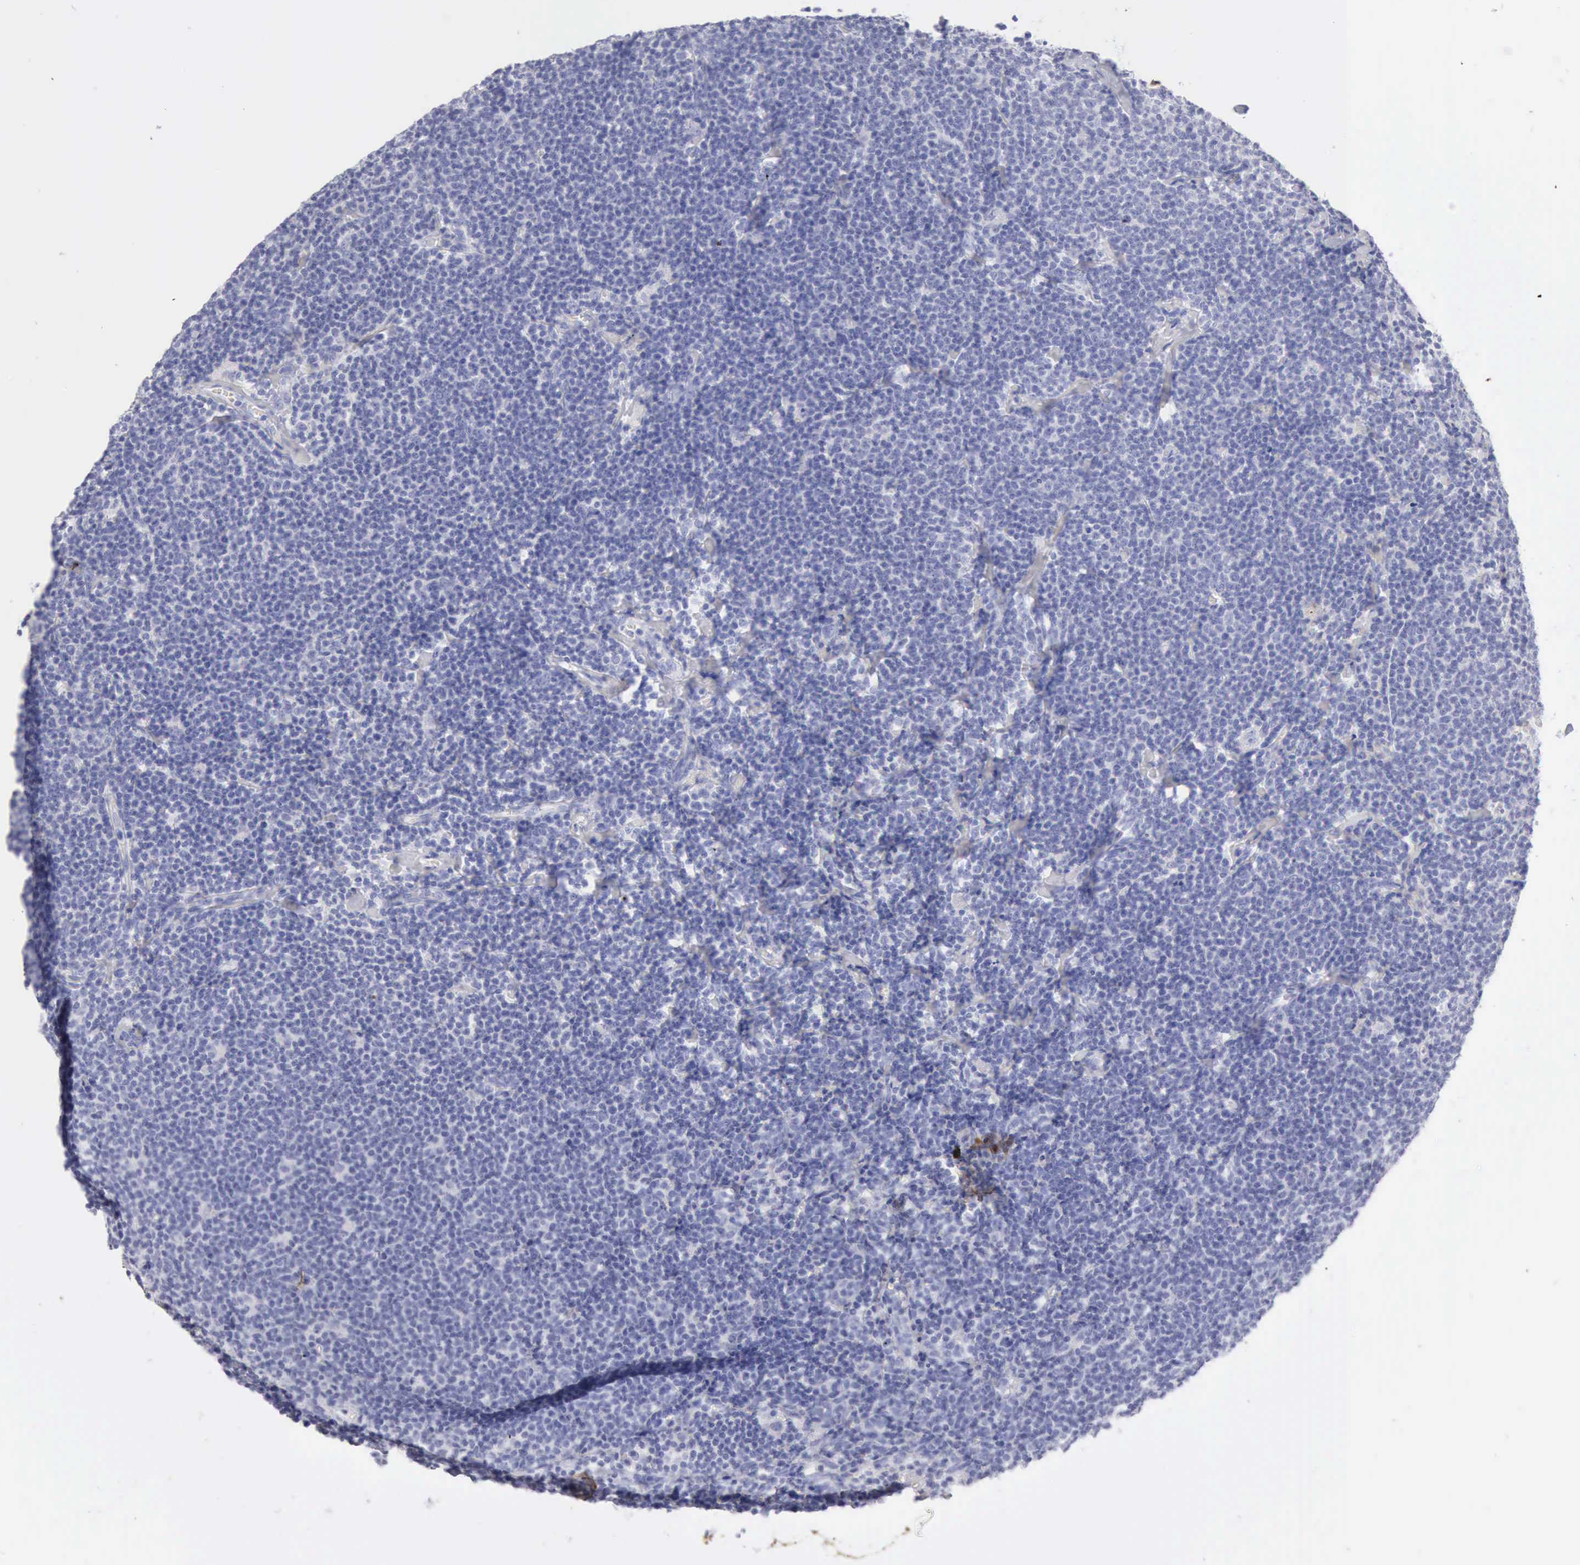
{"staining": {"intensity": "negative", "quantity": "none", "location": "none"}, "tissue": "lymphoma", "cell_type": "Tumor cells", "image_type": "cancer", "snomed": [{"axis": "morphology", "description": "Malignant lymphoma, non-Hodgkin's type, Low grade"}, {"axis": "topography", "description": "Lymph node"}], "caption": "Tumor cells show no significant expression in malignant lymphoma, non-Hodgkin's type (low-grade). The staining is performed using DAB brown chromogen with nuclei counter-stained in using hematoxylin.", "gene": "KRT10", "patient": {"sex": "male", "age": 65}}